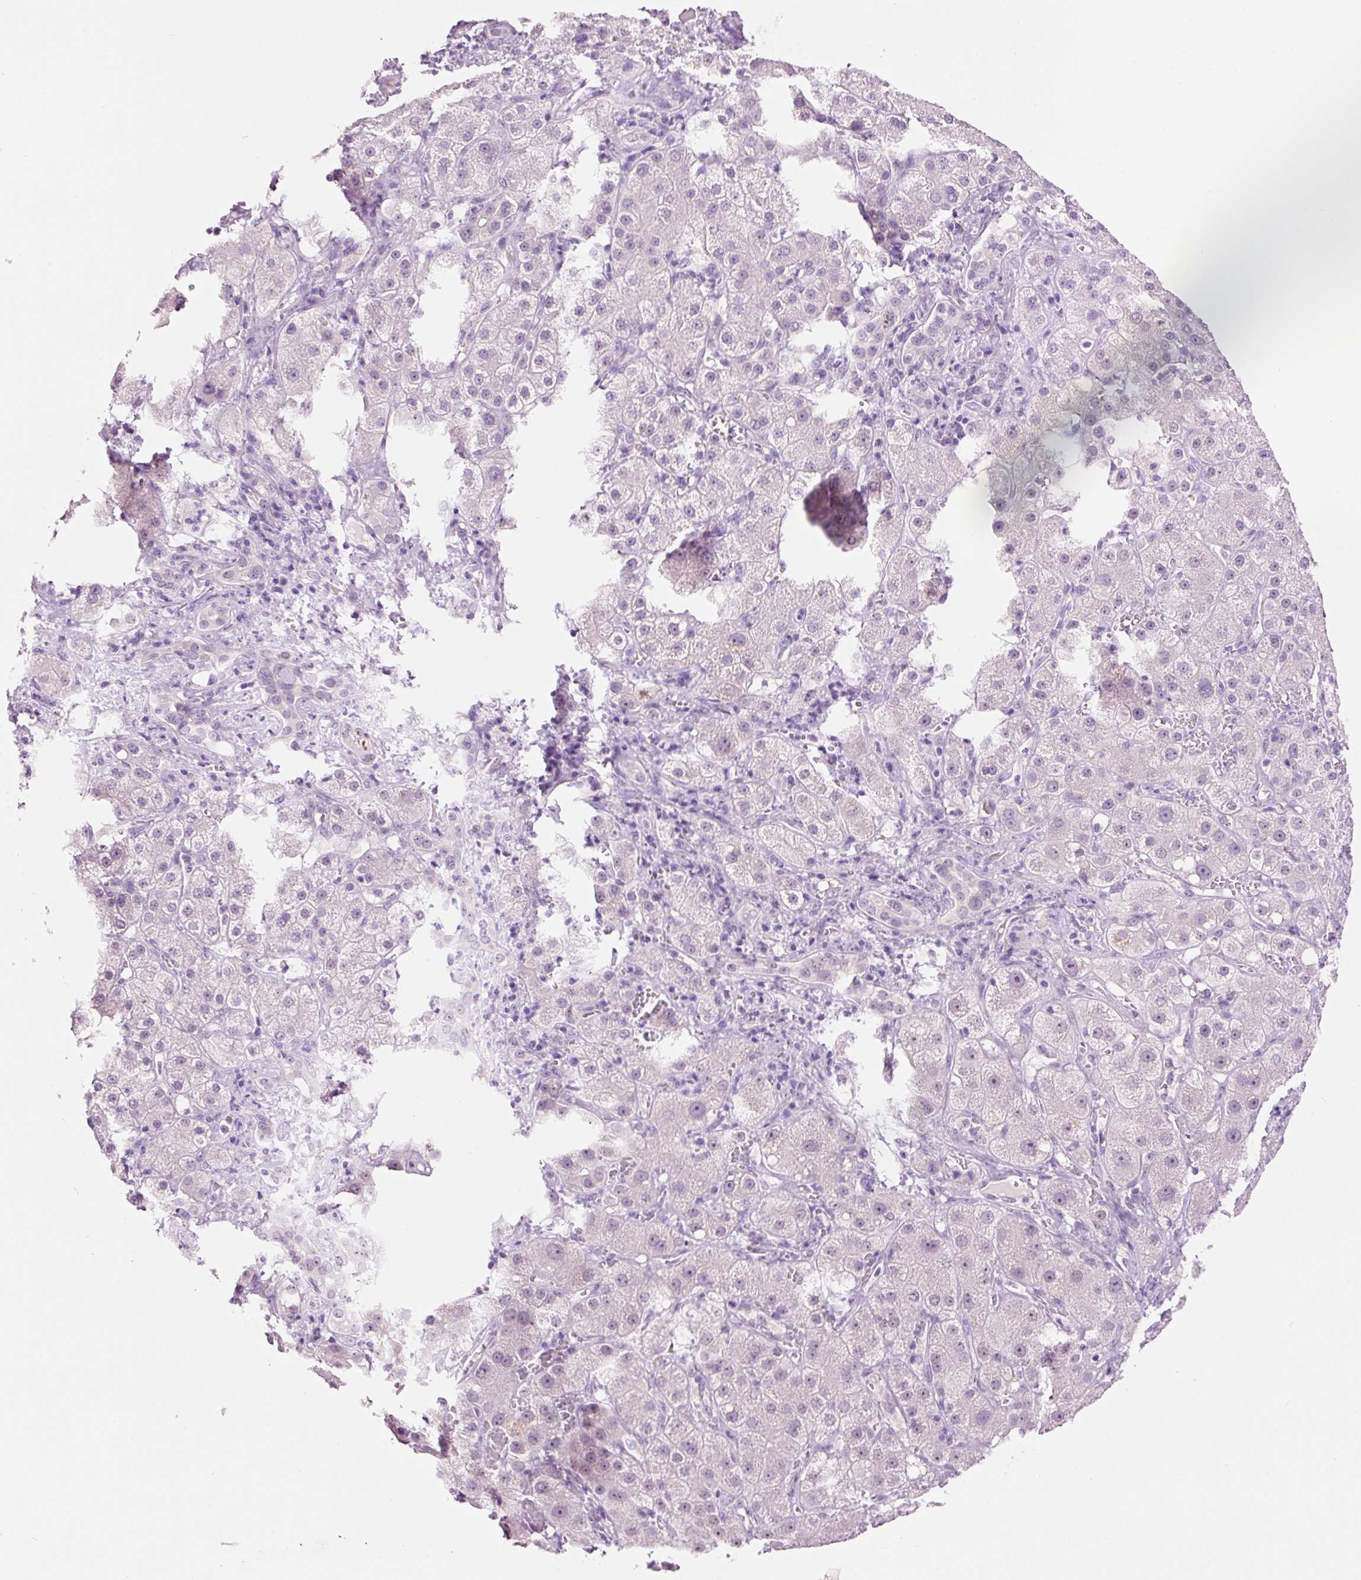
{"staining": {"intensity": "weak", "quantity": "<25%", "location": "nuclear"}, "tissue": "liver cancer", "cell_type": "Tumor cells", "image_type": "cancer", "snomed": [{"axis": "morphology", "description": "Cholangiocarcinoma"}, {"axis": "topography", "description": "Liver"}], "caption": "Cholangiocarcinoma (liver) was stained to show a protein in brown. There is no significant expression in tumor cells.", "gene": "GCG", "patient": {"sex": "male", "age": 67}}